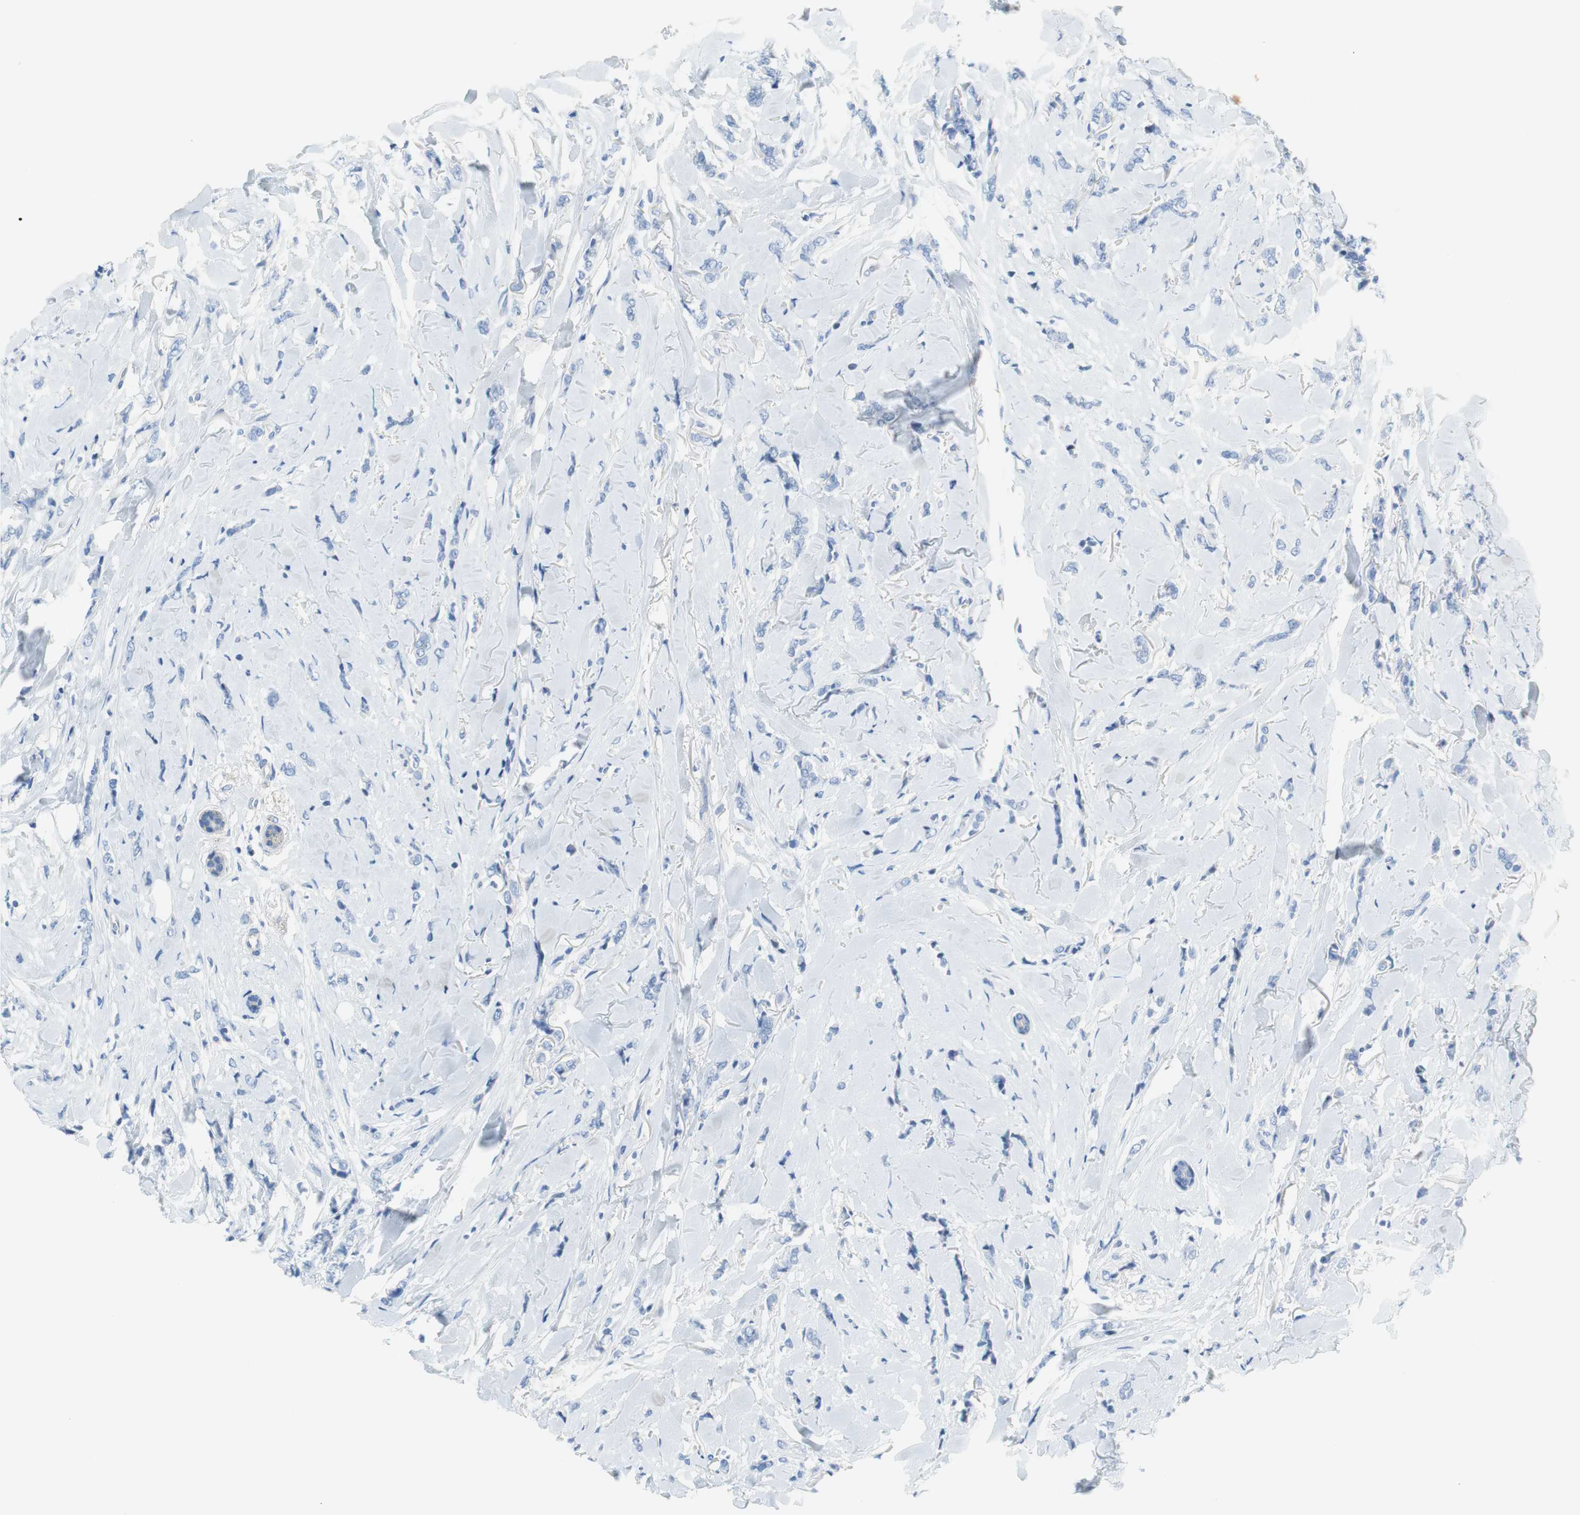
{"staining": {"intensity": "negative", "quantity": "none", "location": "none"}, "tissue": "breast cancer", "cell_type": "Tumor cells", "image_type": "cancer", "snomed": [{"axis": "morphology", "description": "Lobular carcinoma"}, {"axis": "topography", "description": "Skin"}, {"axis": "topography", "description": "Breast"}], "caption": "Tumor cells show no significant staining in breast lobular carcinoma.", "gene": "MYH1", "patient": {"sex": "female", "age": 46}}